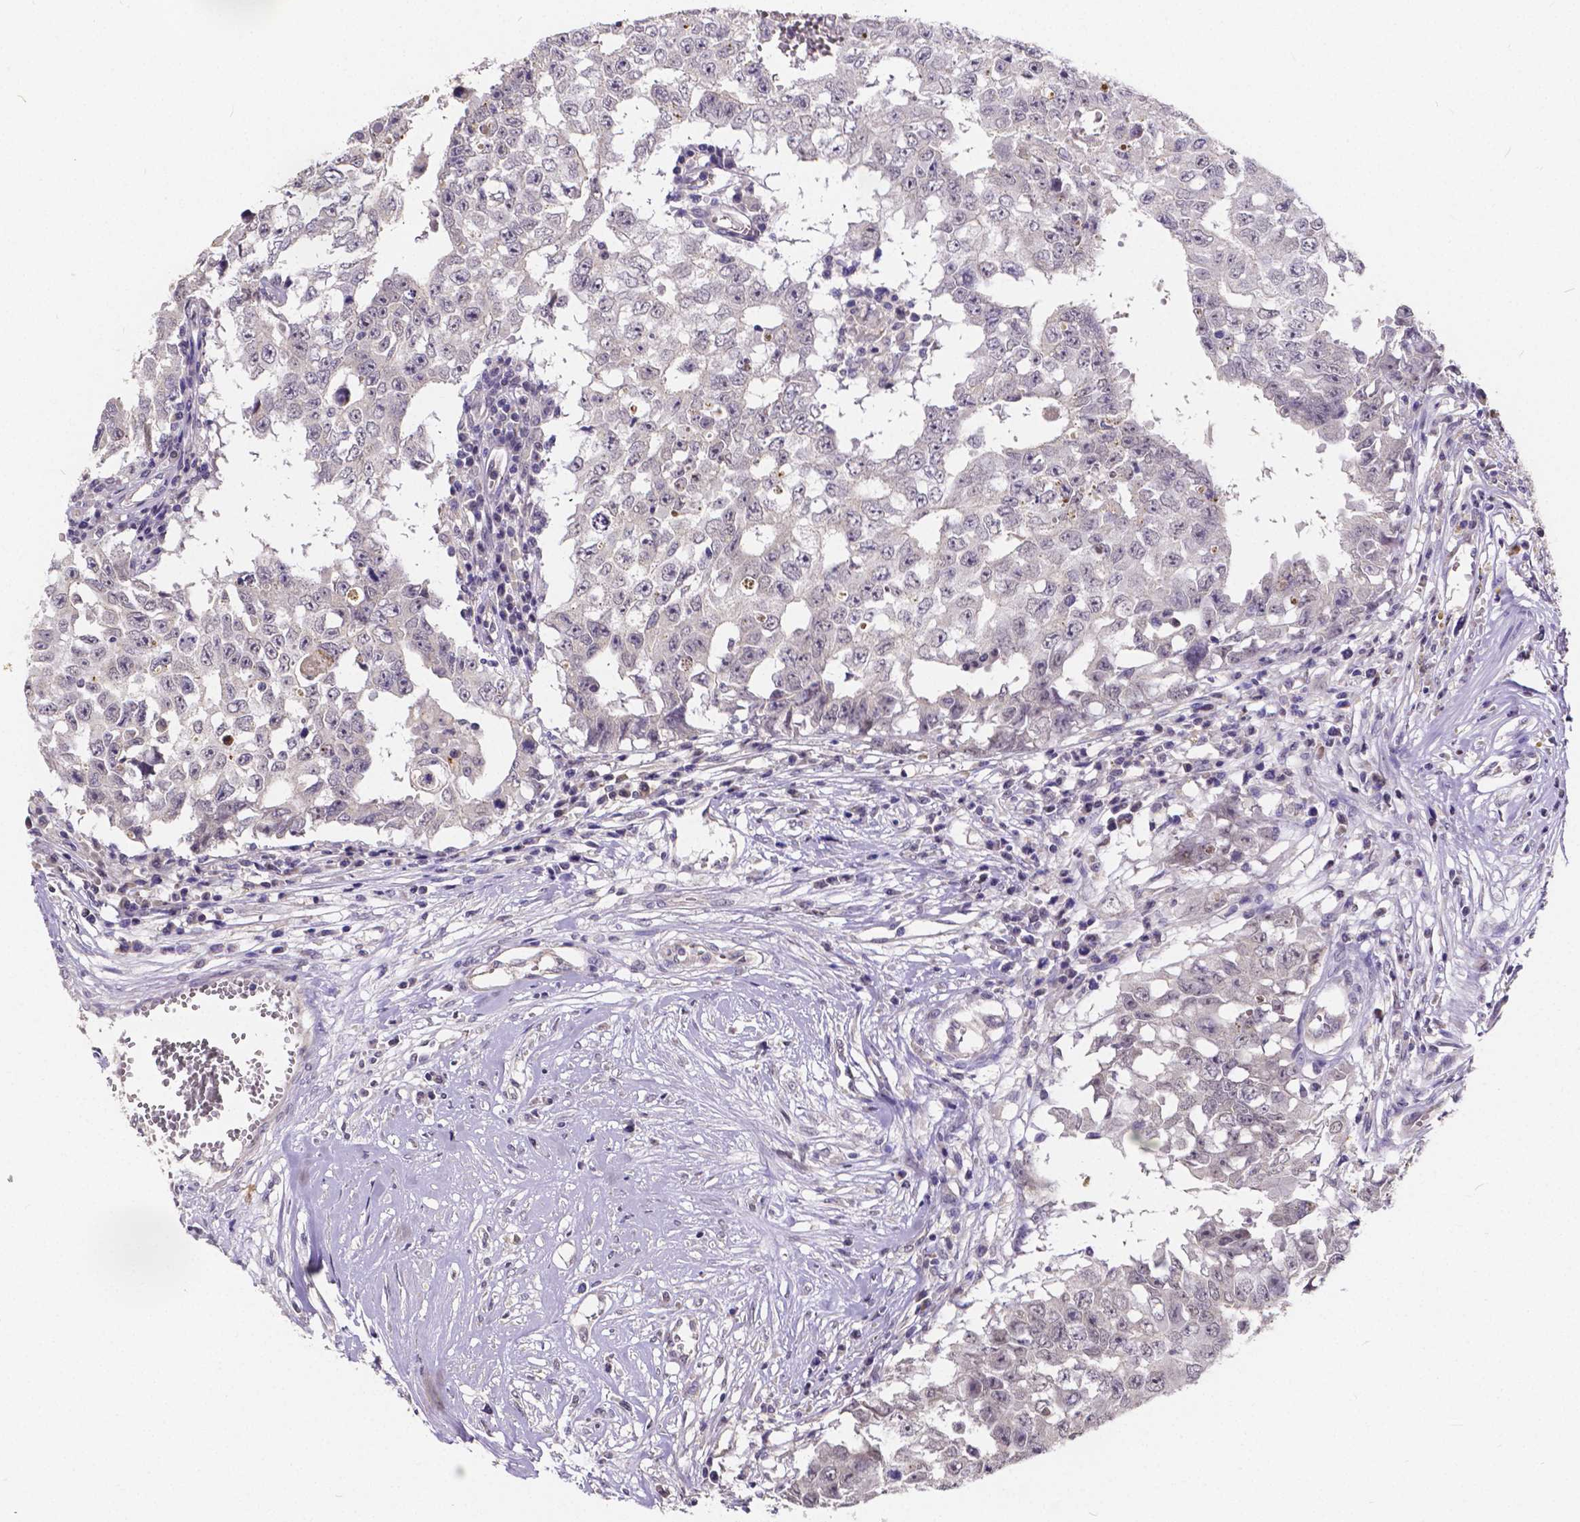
{"staining": {"intensity": "negative", "quantity": "none", "location": "none"}, "tissue": "testis cancer", "cell_type": "Tumor cells", "image_type": "cancer", "snomed": [{"axis": "morphology", "description": "Carcinoma, Embryonal, NOS"}, {"axis": "topography", "description": "Testis"}], "caption": "This is an IHC image of testis cancer (embryonal carcinoma). There is no expression in tumor cells.", "gene": "CTNNA2", "patient": {"sex": "male", "age": 36}}